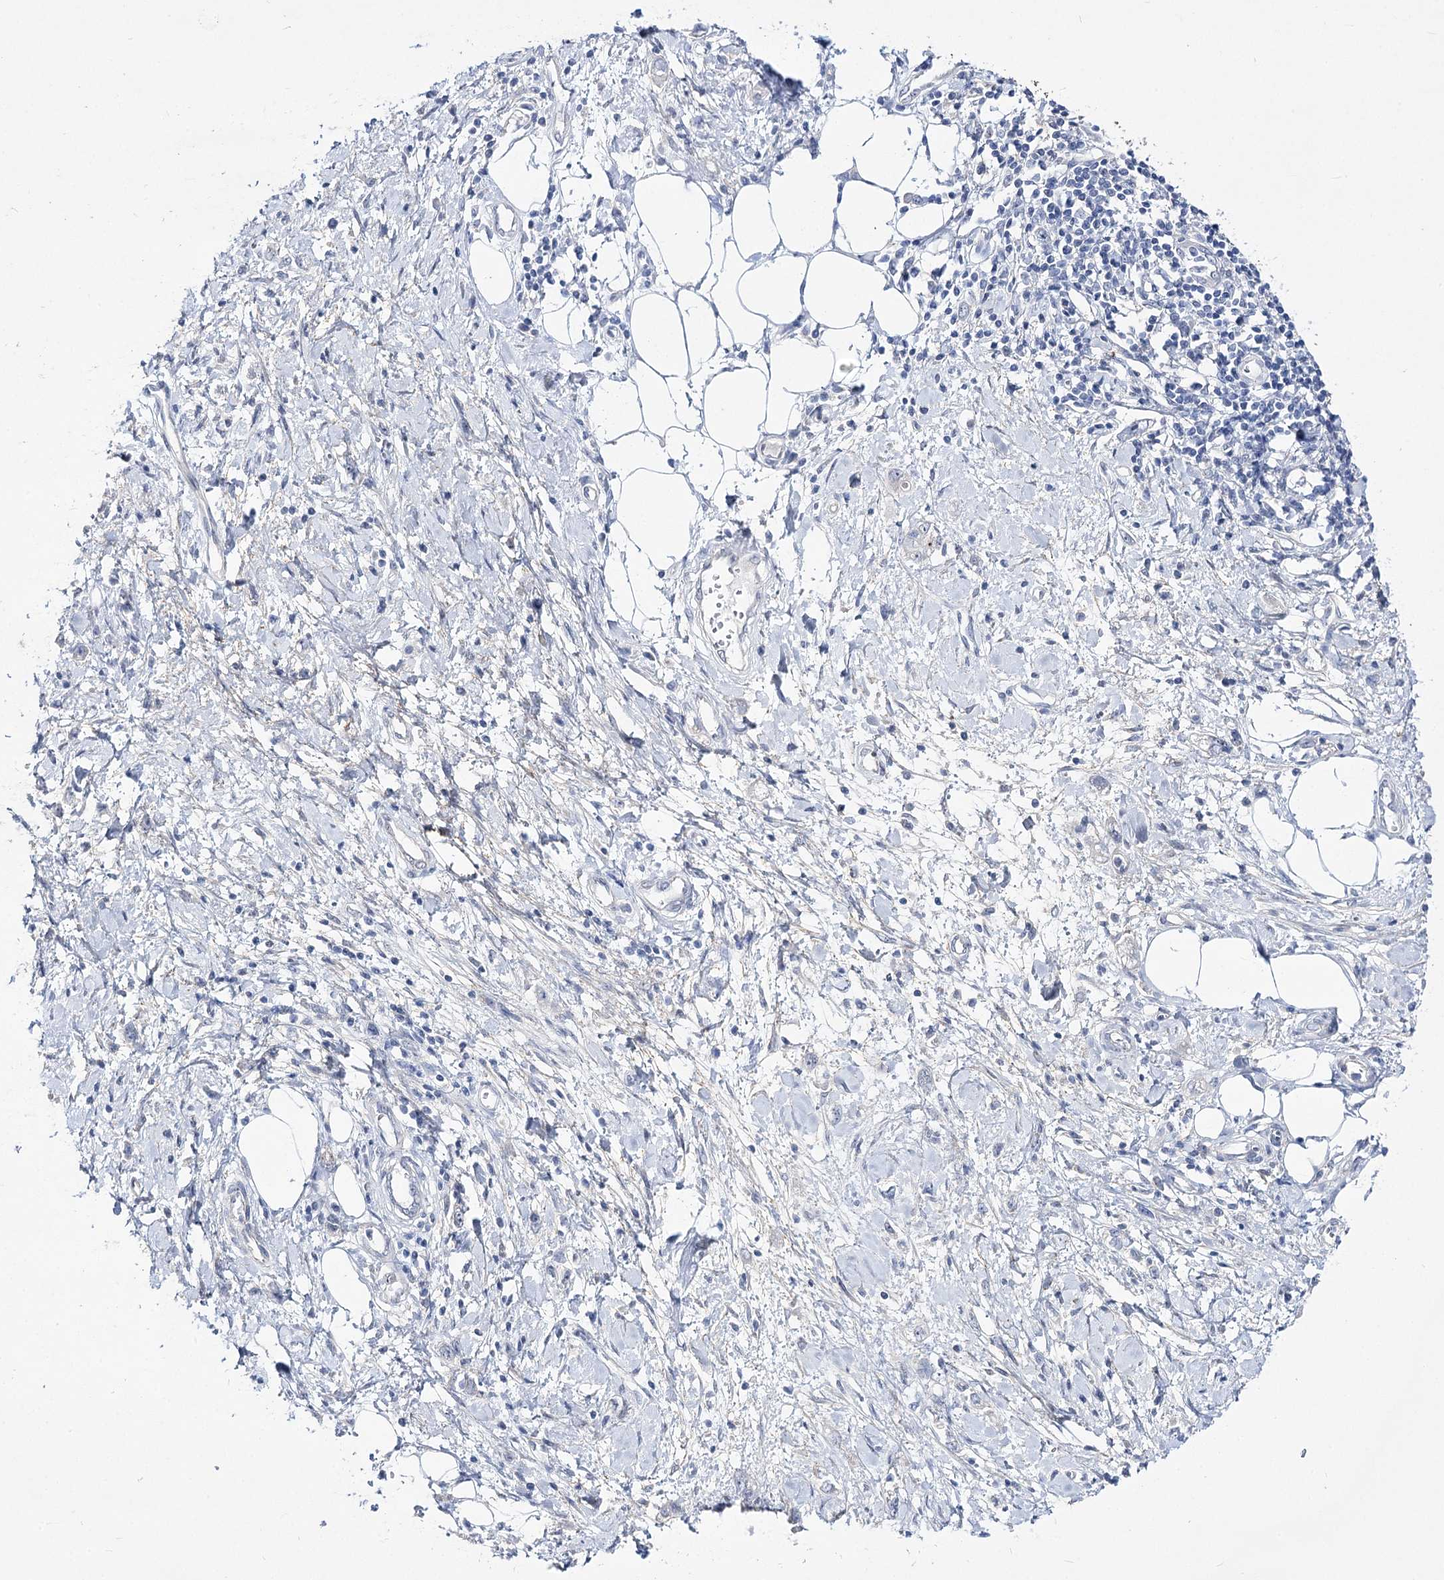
{"staining": {"intensity": "negative", "quantity": "none", "location": "none"}, "tissue": "stomach cancer", "cell_type": "Tumor cells", "image_type": "cancer", "snomed": [{"axis": "morphology", "description": "Adenocarcinoma, NOS"}, {"axis": "topography", "description": "Stomach"}], "caption": "The immunohistochemistry micrograph has no significant expression in tumor cells of stomach cancer tissue.", "gene": "ATP10B", "patient": {"sex": "female", "age": 76}}